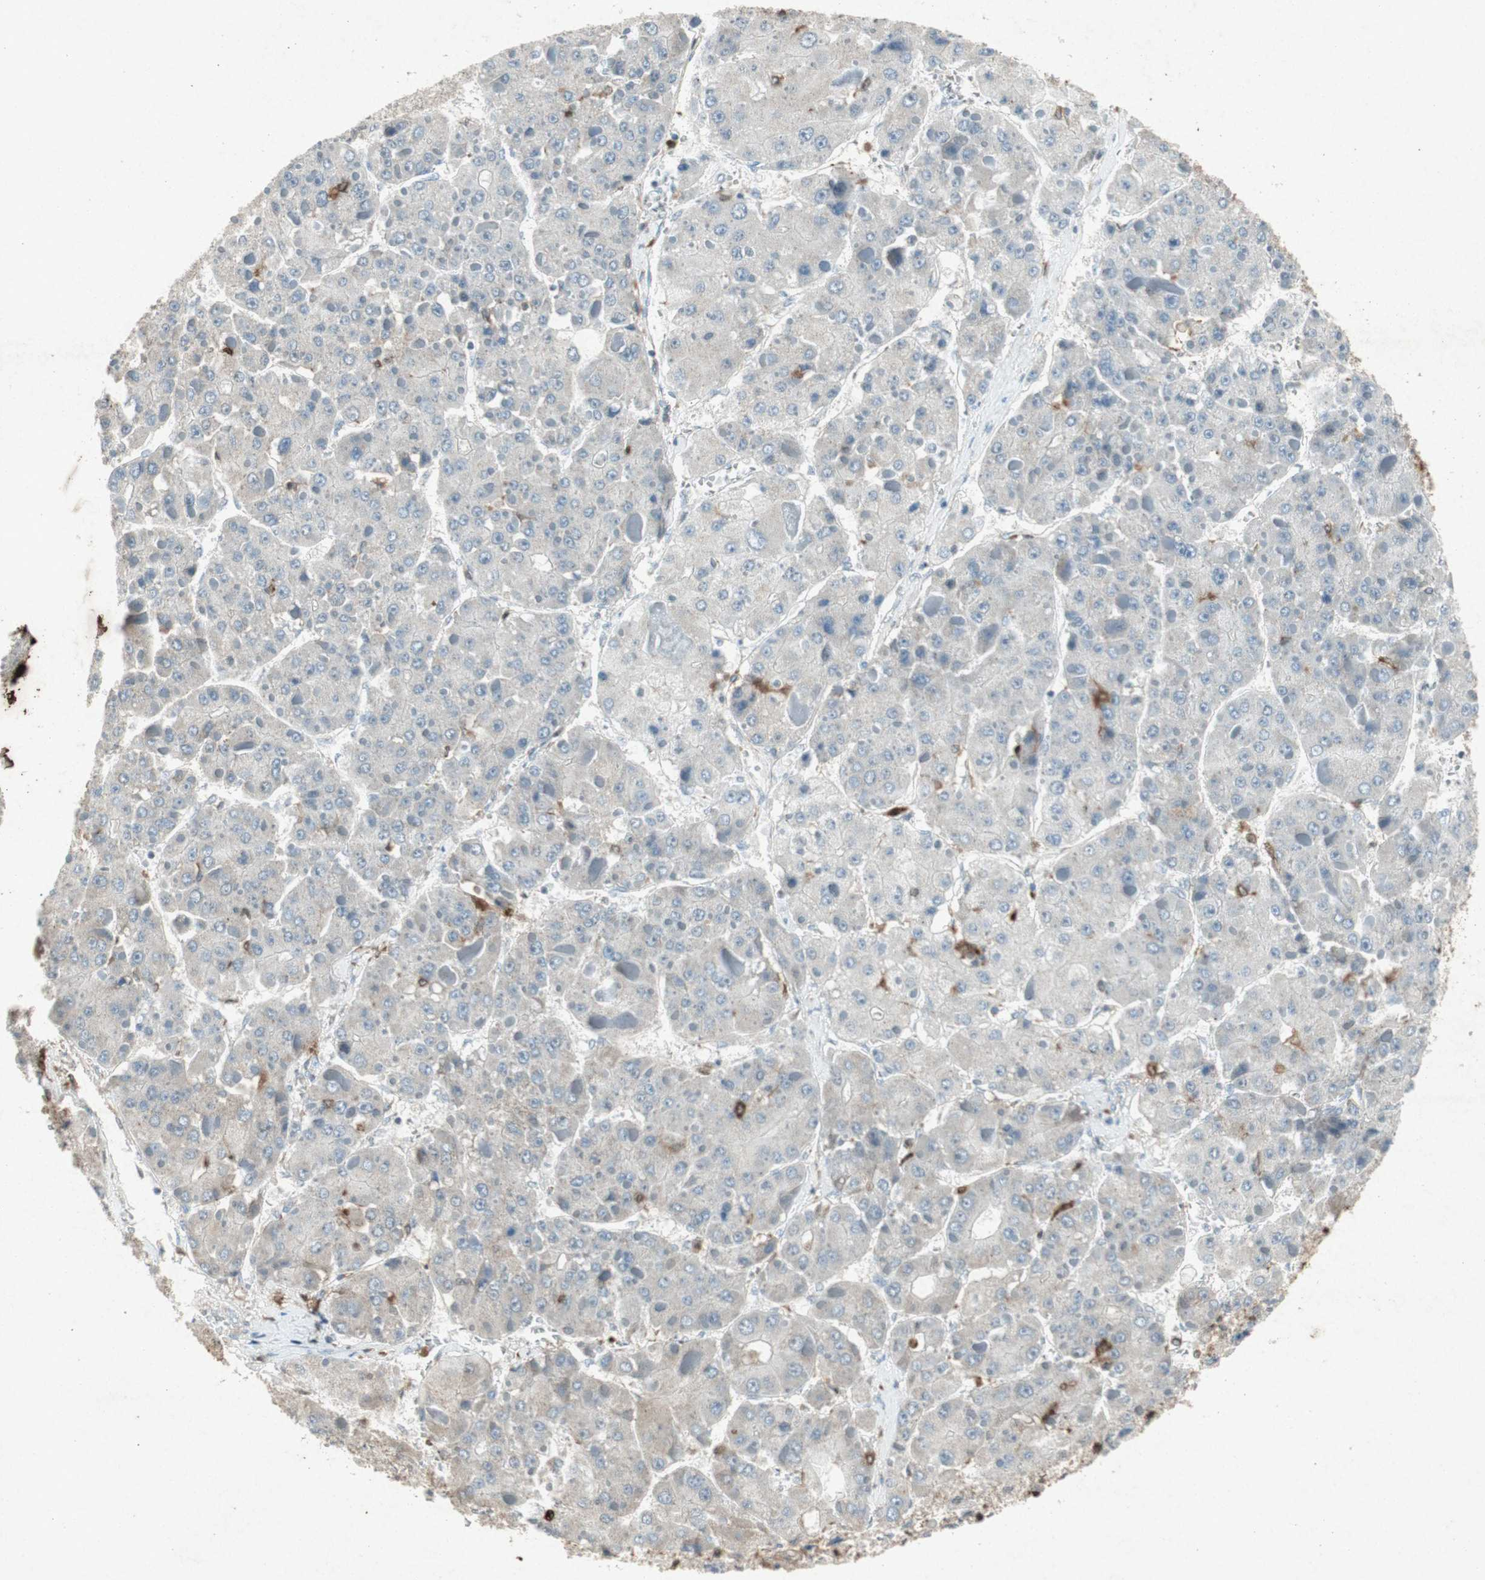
{"staining": {"intensity": "negative", "quantity": "none", "location": "none"}, "tissue": "liver cancer", "cell_type": "Tumor cells", "image_type": "cancer", "snomed": [{"axis": "morphology", "description": "Carcinoma, Hepatocellular, NOS"}, {"axis": "topography", "description": "Liver"}], "caption": "The photomicrograph reveals no significant staining in tumor cells of liver cancer (hepatocellular carcinoma).", "gene": "TYROBP", "patient": {"sex": "female", "age": 73}}